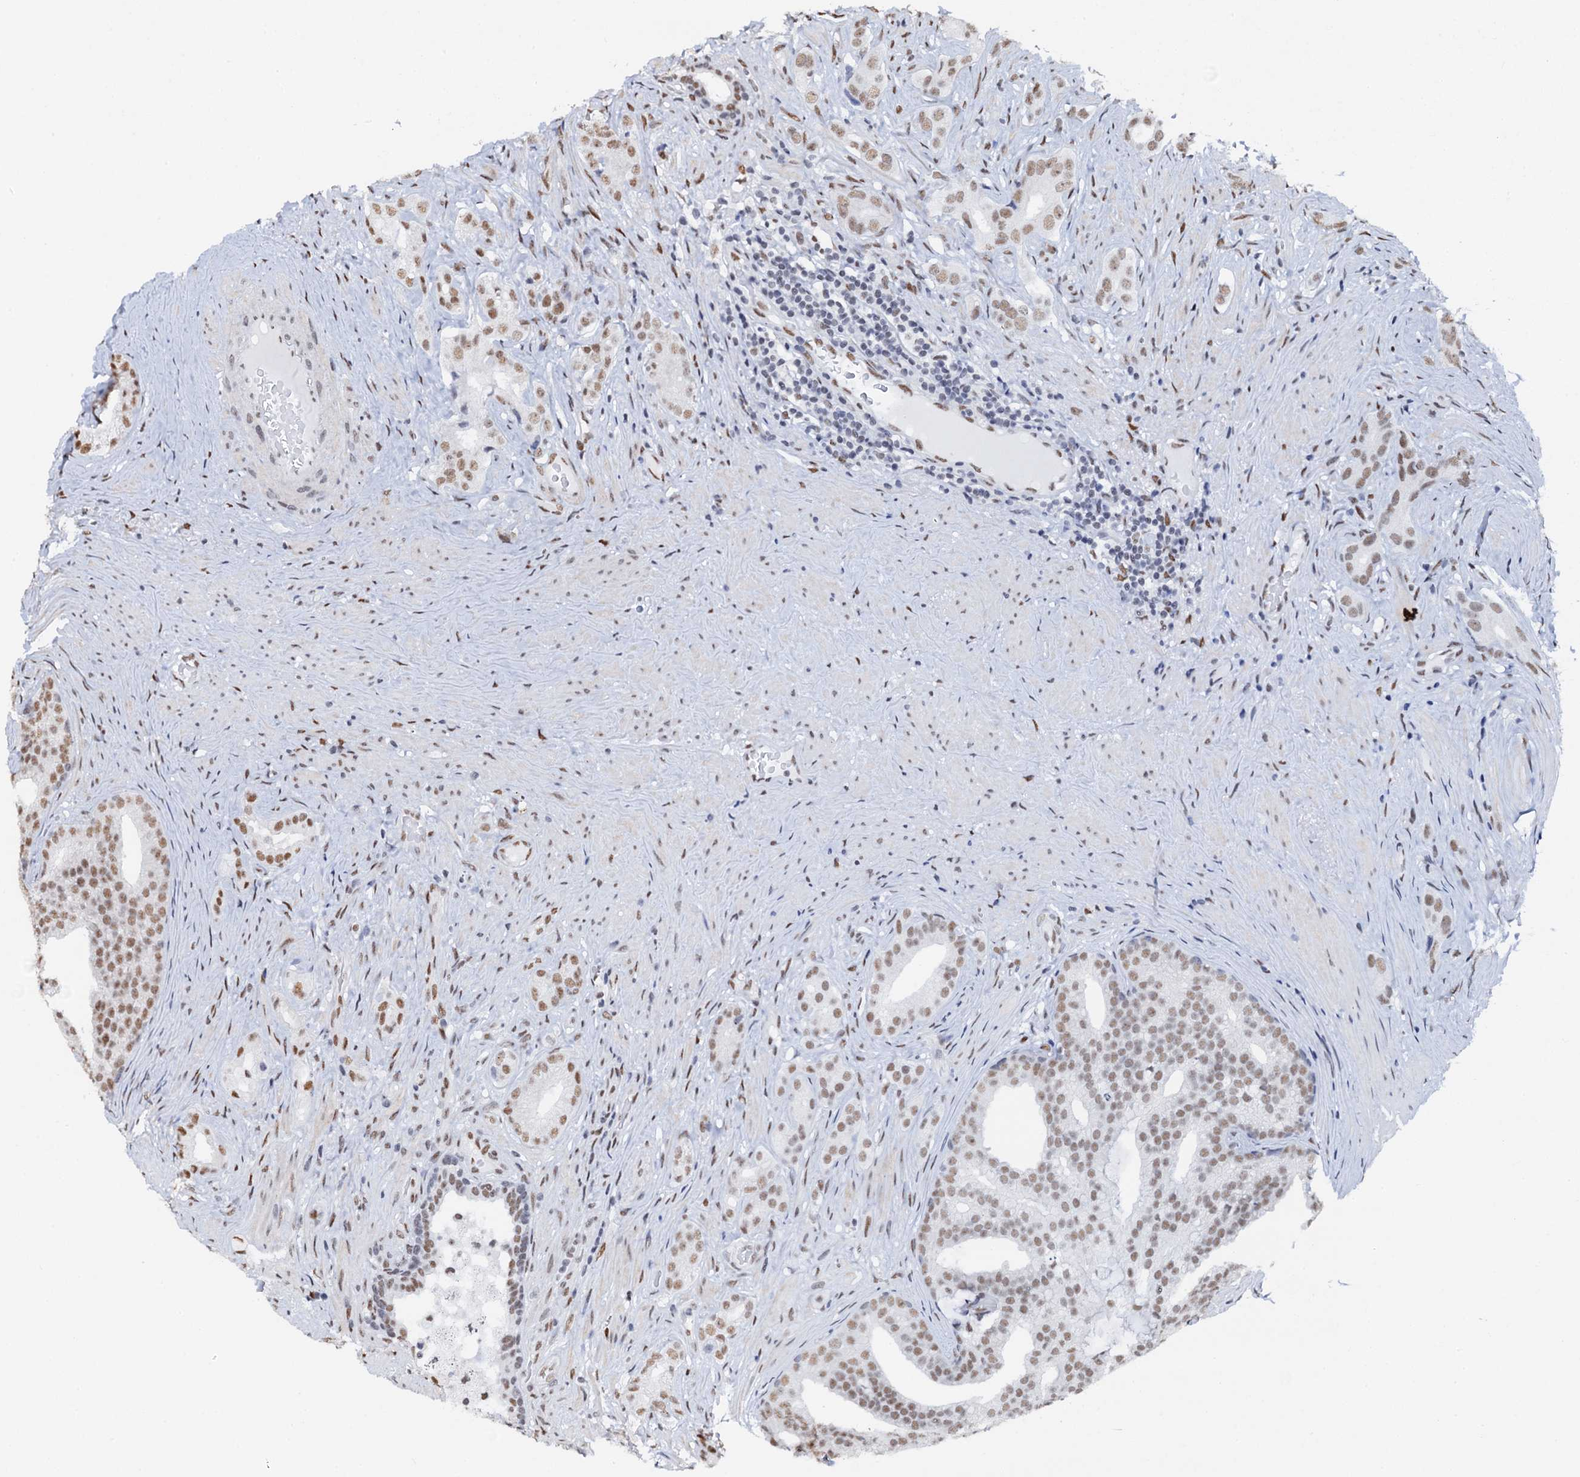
{"staining": {"intensity": "moderate", "quantity": ">75%", "location": "nuclear"}, "tissue": "prostate cancer", "cell_type": "Tumor cells", "image_type": "cancer", "snomed": [{"axis": "morphology", "description": "Adenocarcinoma, Low grade"}, {"axis": "topography", "description": "Prostate"}], "caption": "This is a histology image of IHC staining of prostate low-grade adenocarcinoma, which shows moderate expression in the nuclear of tumor cells.", "gene": "NKAPD1", "patient": {"sex": "male", "age": 71}}